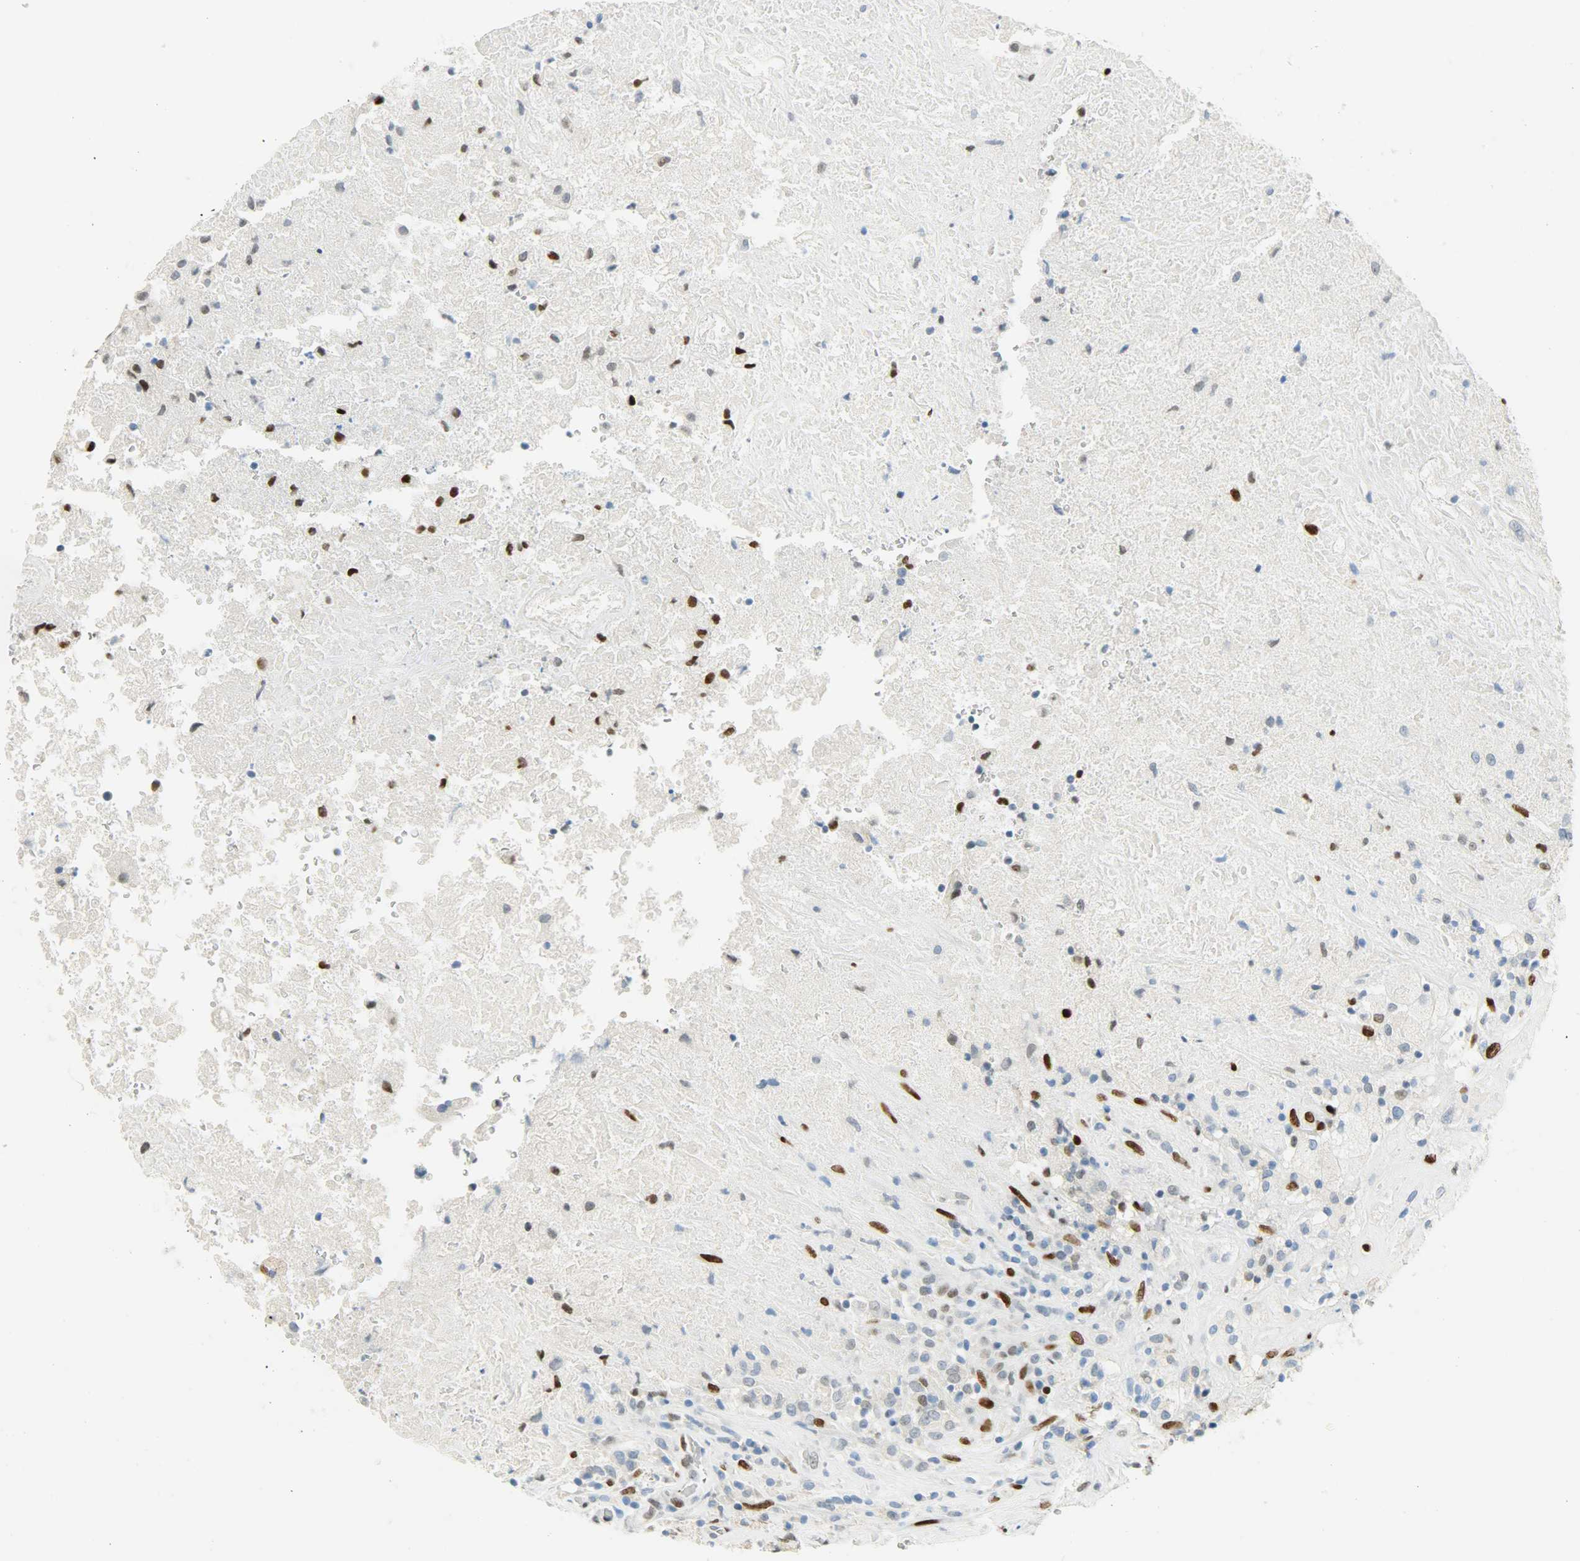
{"staining": {"intensity": "weak", "quantity": "<25%", "location": "nuclear"}, "tissue": "testis cancer", "cell_type": "Tumor cells", "image_type": "cancer", "snomed": [{"axis": "morphology", "description": "Necrosis, NOS"}, {"axis": "morphology", "description": "Carcinoma, Embryonal, NOS"}, {"axis": "topography", "description": "Testis"}], "caption": "There is no significant staining in tumor cells of testis cancer (embryonal carcinoma). The staining is performed using DAB brown chromogen with nuclei counter-stained in using hematoxylin.", "gene": "JUNB", "patient": {"sex": "male", "age": 19}}